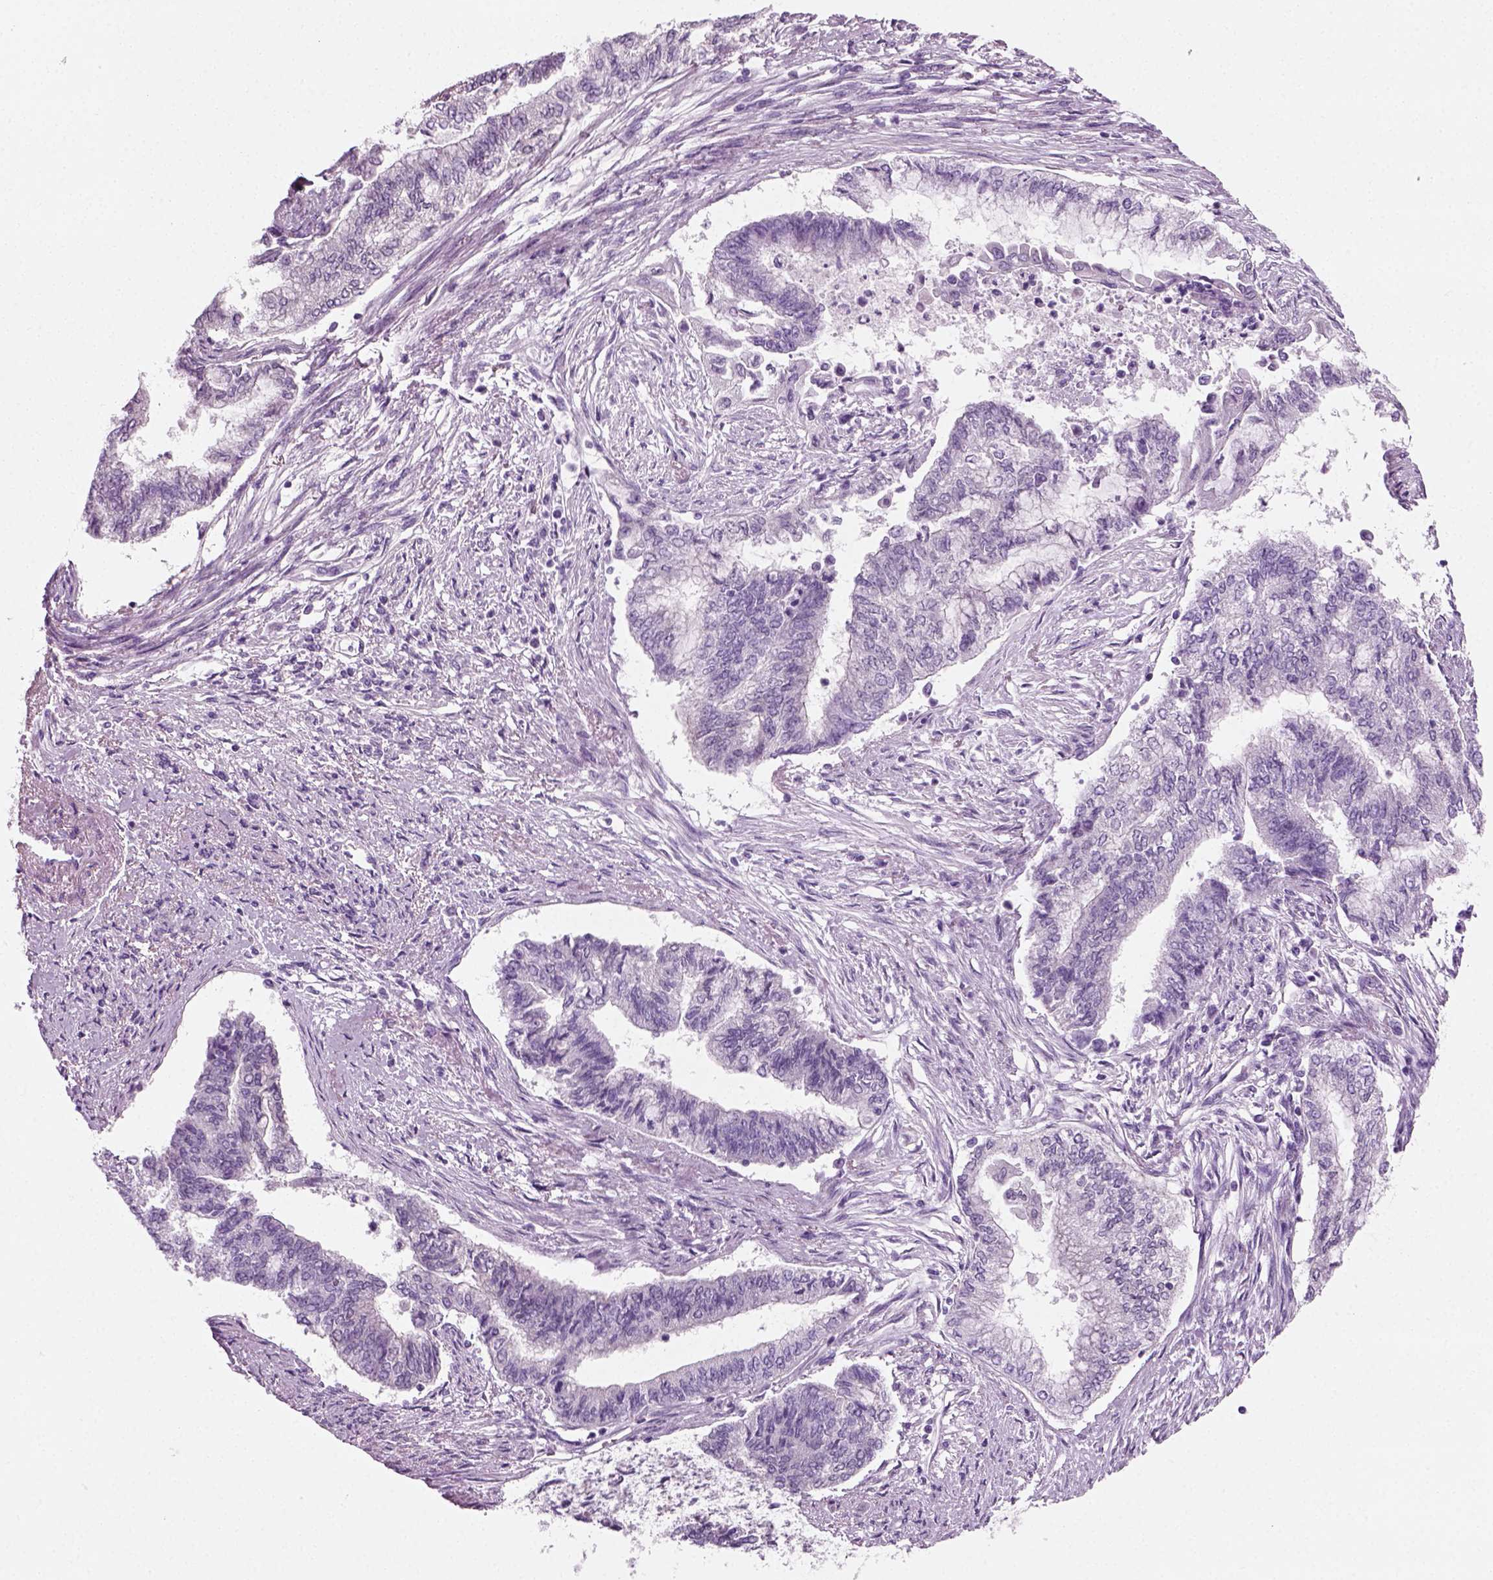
{"staining": {"intensity": "negative", "quantity": "none", "location": "none"}, "tissue": "endometrial cancer", "cell_type": "Tumor cells", "image_type": "cancer", "snomed": [{"axis": "morphology", "description": "Adenocarcinoma, NOS"}, {"axis": "topography", "description": "Endometrium"}], "caption": "Protein analysis of endometrial cancer demonstrates no significant positivity in tumor cells.", "gene": "SPATA31E1", "patient": {"sex": "female", "age": 65}}